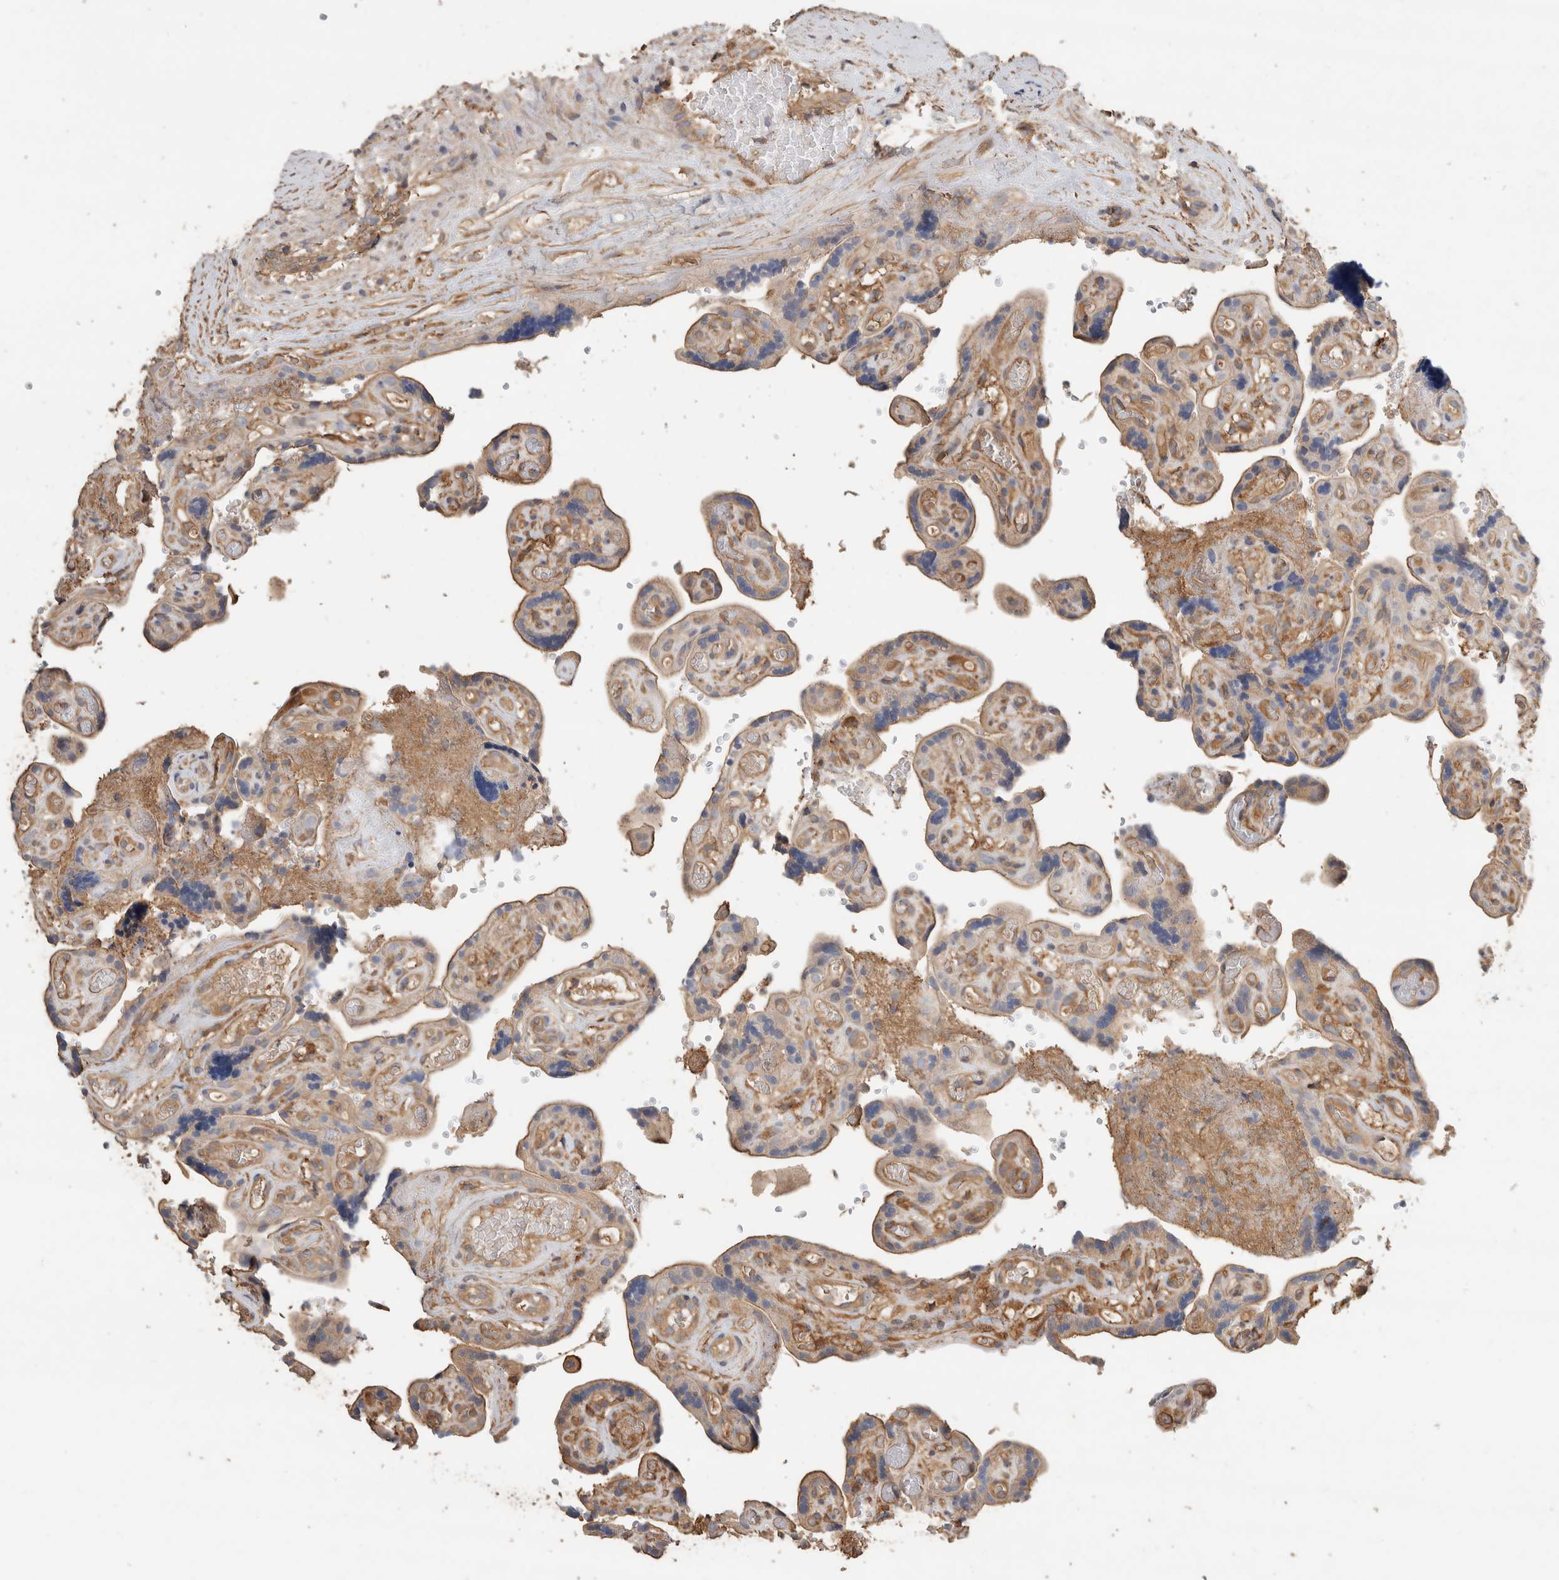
{"staining": {"intensity": "strong", "quantity": ">75%", "location": "cytoplasmic/membranous"}, "tissue": "placenta", "cell_type": "Decidual cells", "image_type": "normal", "snomed": [{"axis": "morphology", "description": "Normal tissue, NOS"}, {"axis": "topography", "description": "Placenta"}], "caption": "DAB (3,3'-diaminobenzidine) immunohistochemical staining of unremarkable placenta exhibits strong cytoplasmic/membranous protein expression in approximately >75% of decidual cells.", "gene": "EIF4G3", "patient": {"sex": "female", "age": 30}}